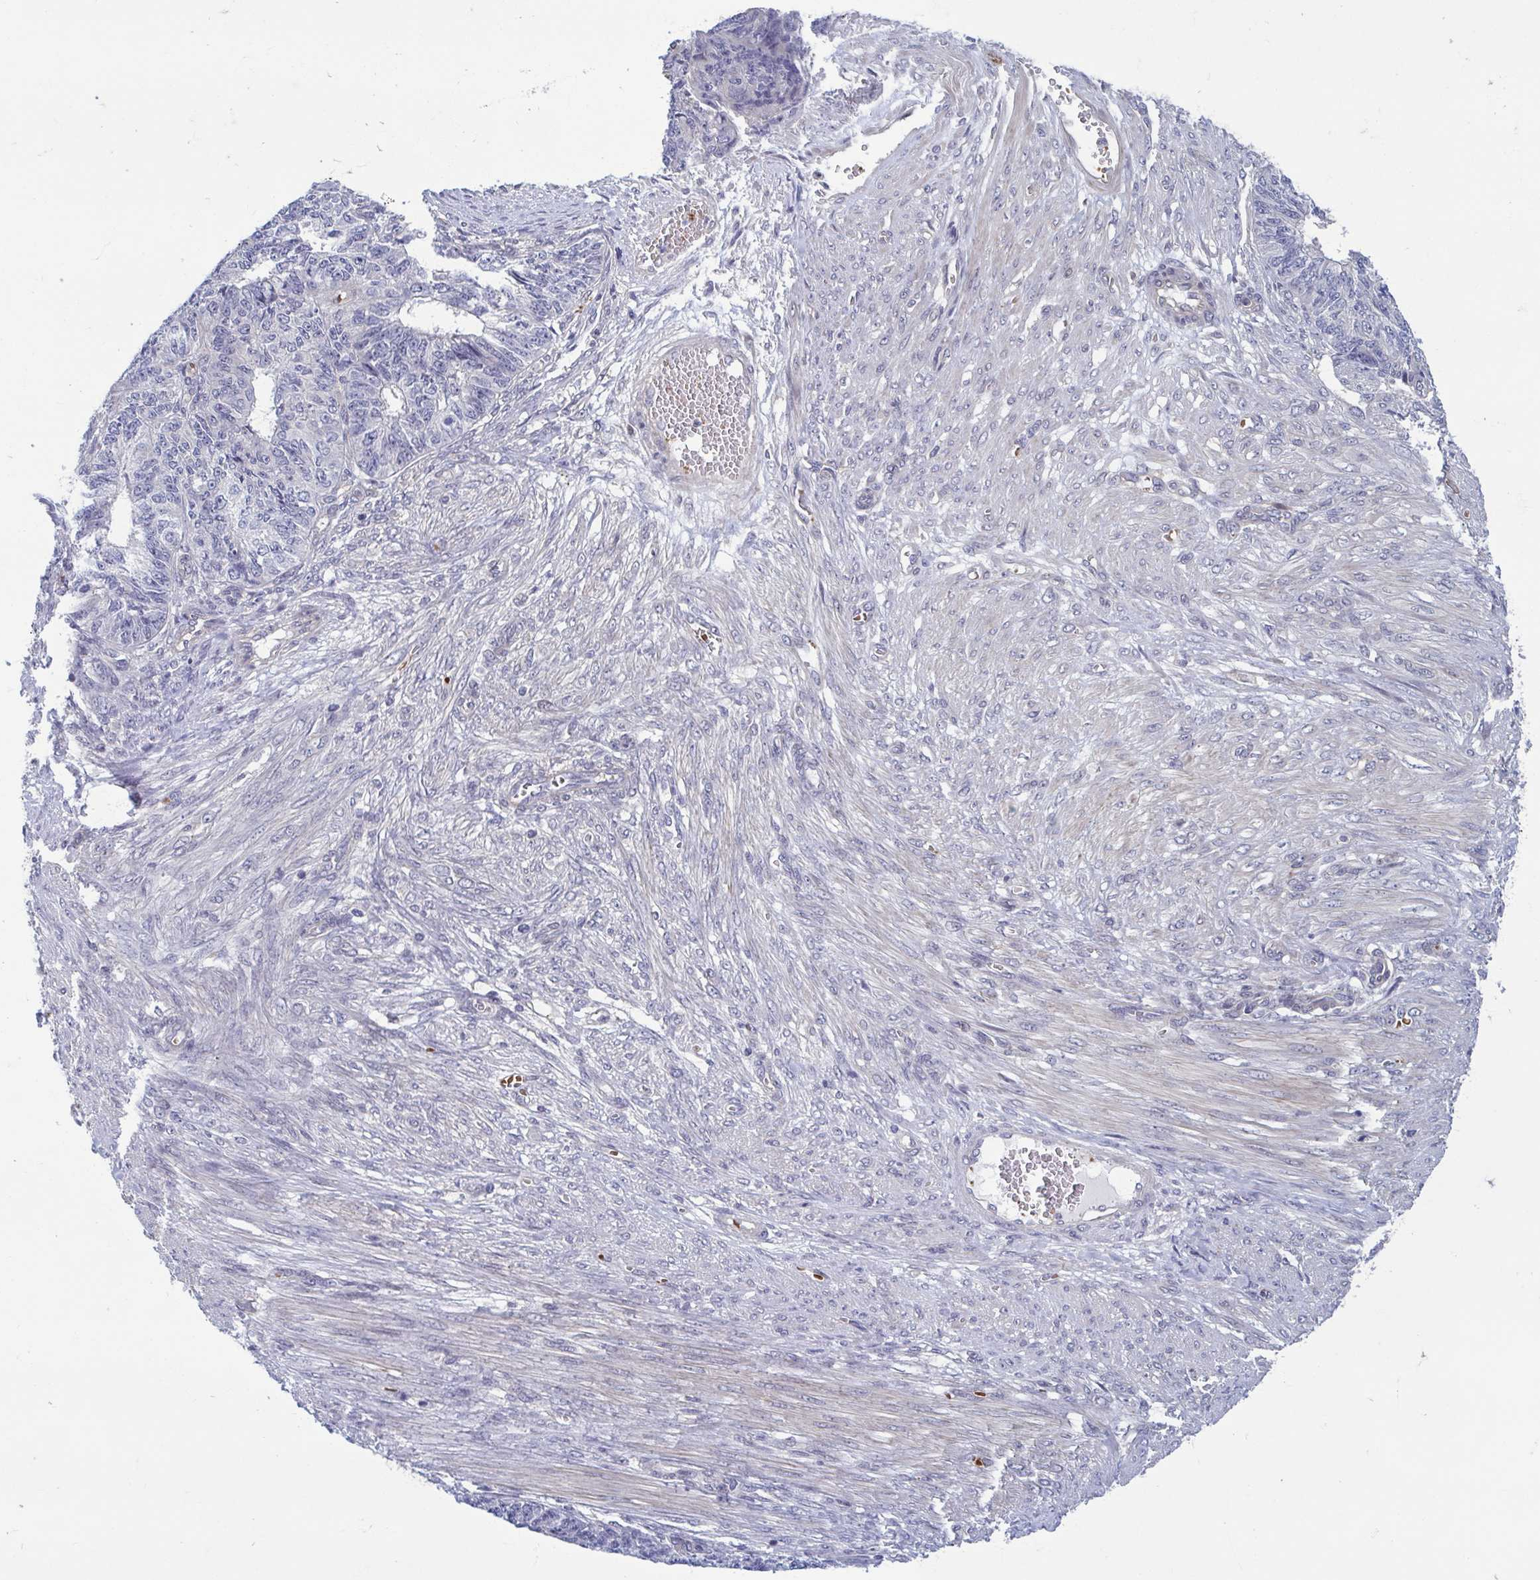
{"staining": {"intensity": "negative", "quantity": "none", "location": "none"}, "tissue": "endometrial cancer", "cell_type": "Tumor cells", "image_type": "cancer", "snomed": [{"axis": "morphology", "description": "Adenocarcinoma, NOS"}, {"axis": "topography", "description": "Endometrium"}], "caption": "Endometrial cancer was stained to show a protein in brown. There is no significant expression in tumor cells.", "gene": "LRRC38", "patient": {"sex": "female", "age": 32}}